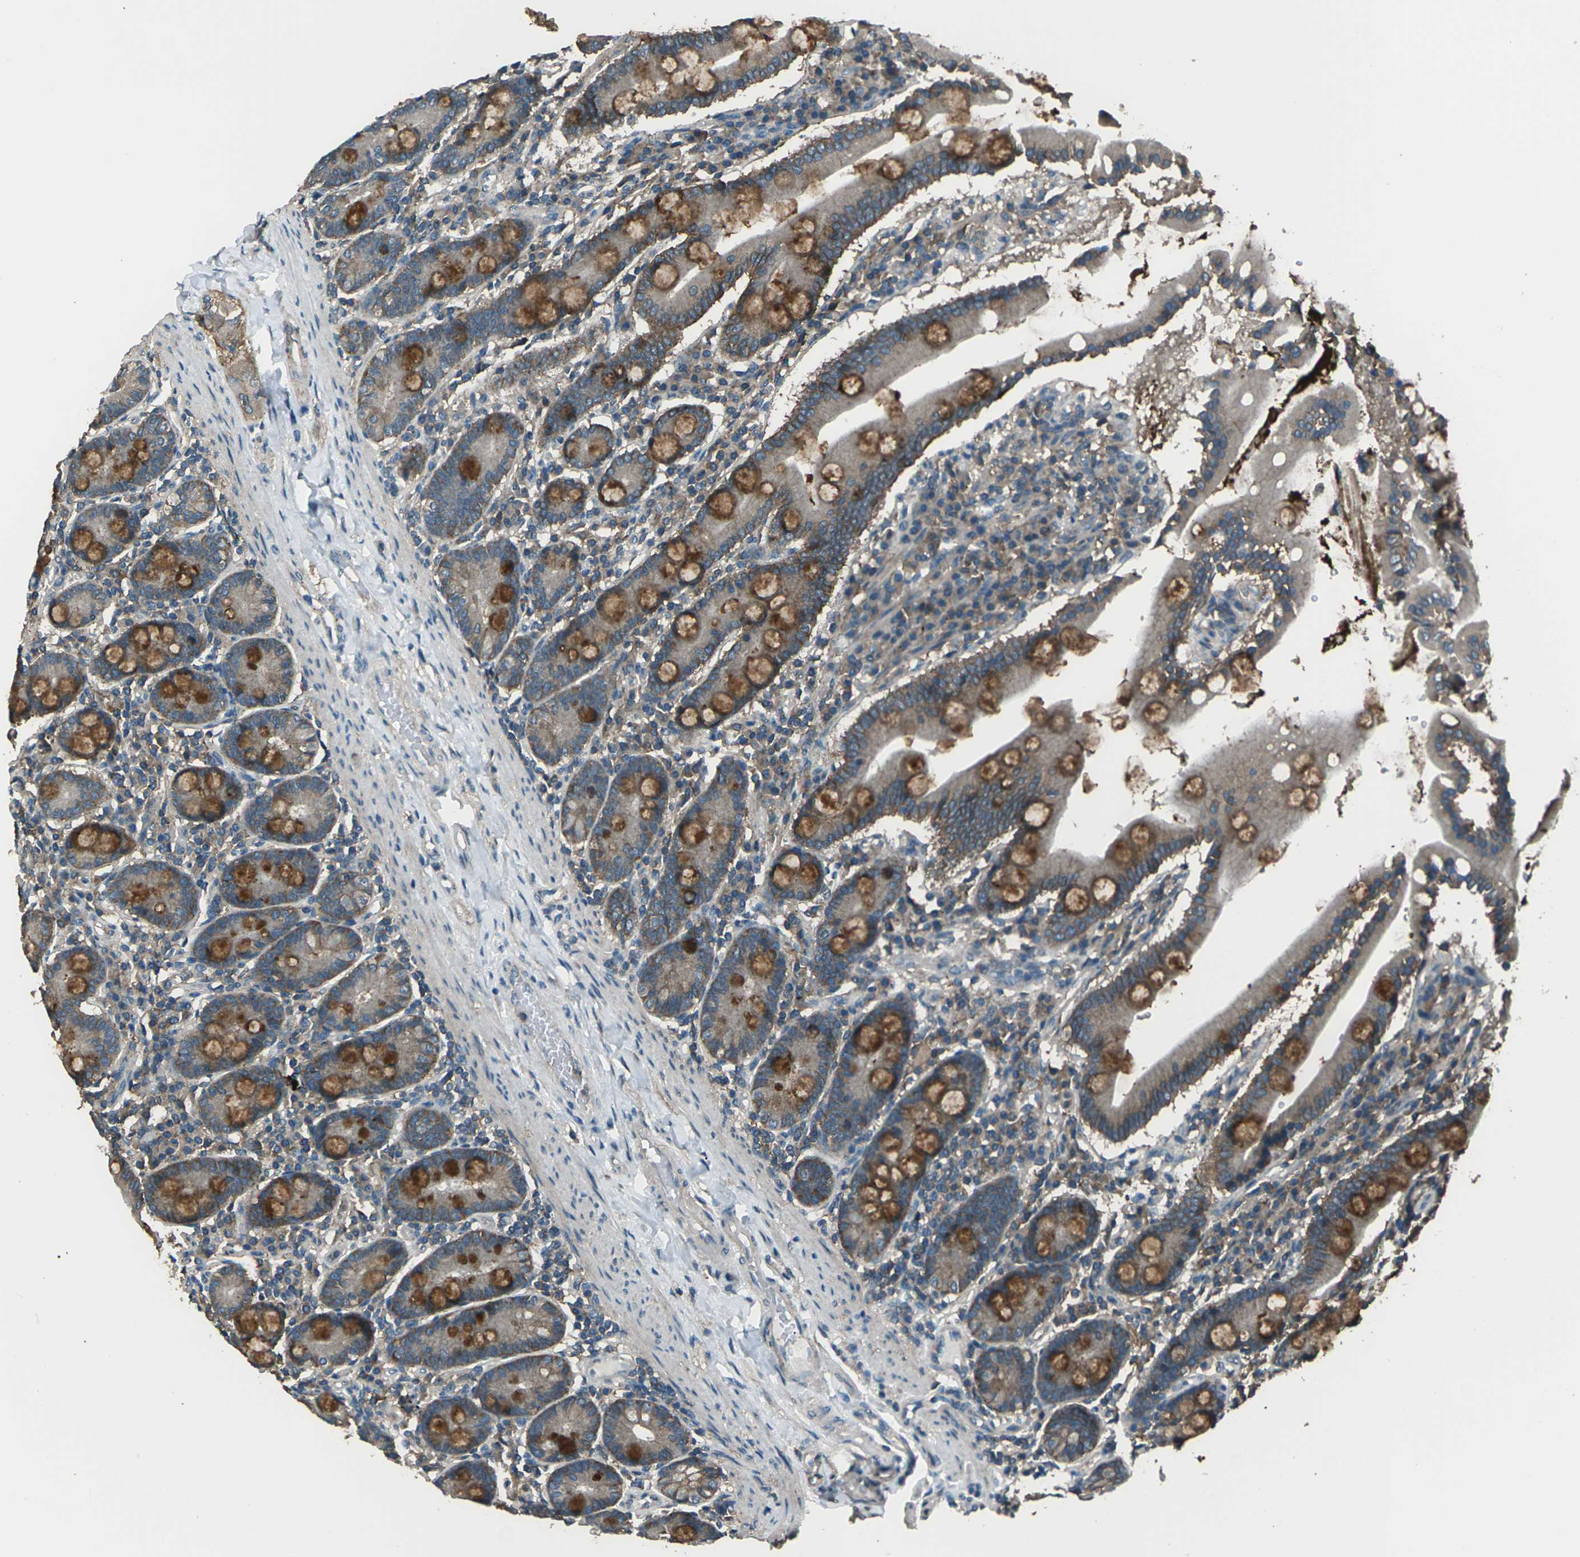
{"staining": {"intensity": "moderate", "quantity": "25%-75%", "location": "cytoplasmic/membranous"}, "tissue": "duodenum", "cell_type": "Glandular cells", "image_type": "normal", "snomed": [{"axis": "morphology", "description": "Normal tissue, NOS"}, {"axis": "topography", "description": "Duodenum"}], "caption": "Immunohistochemical staining of benign duodenum demonstrates 25%-75% levels of moderate cytoplasmic/membranous protein staining in about 25%-75% of glandular cells. Immunohistochemistry stains the protein of interest in brown and the nuclei are stained blue.", "gene": "CMTM4", "patient": {"sex": "male", "age": 50}}